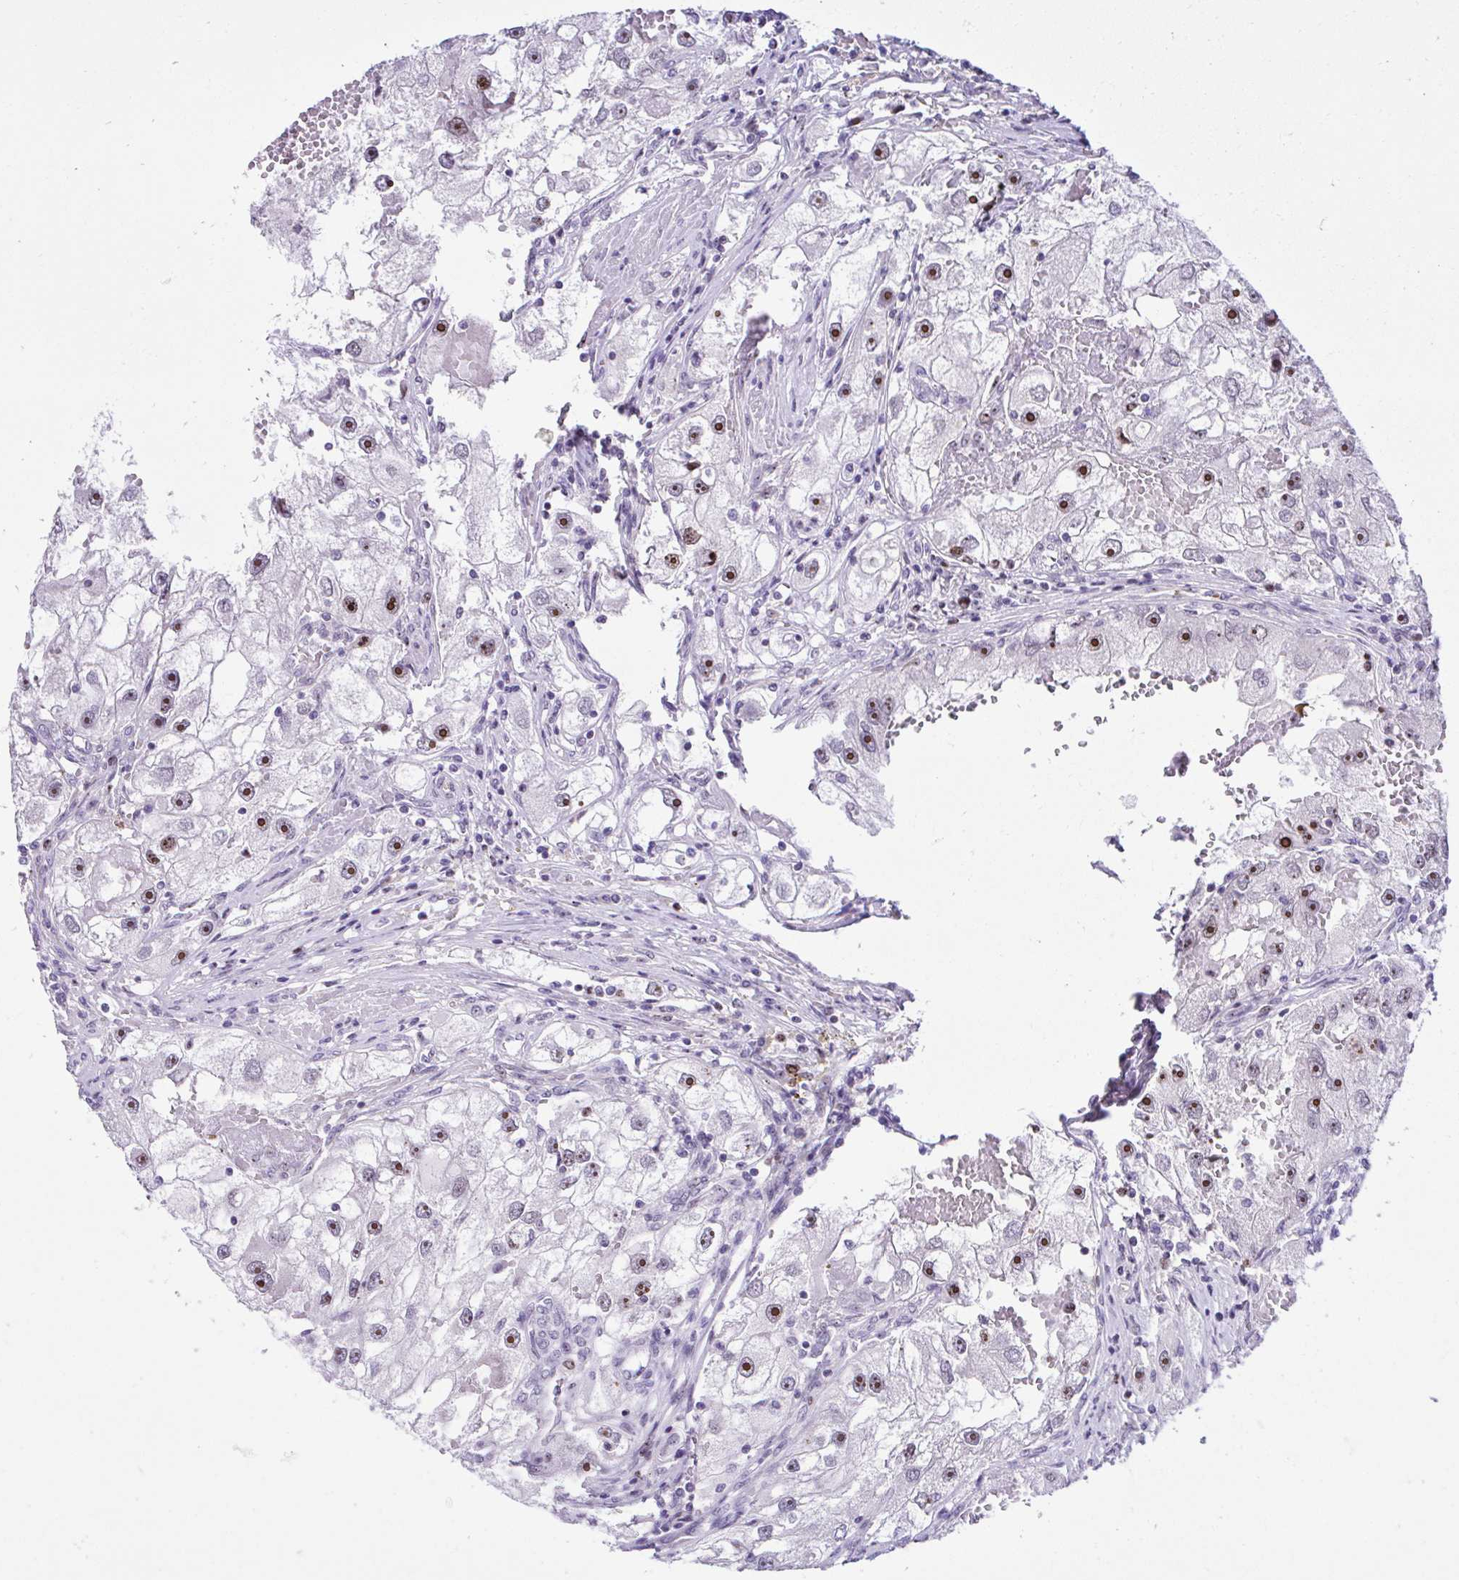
{"staining": {"intensity": "strong", "quantity": ">75%", "location": "nuclear"}, "tissue": "renal cancer", "cell_type": "Tumor cells", "image_type": "cancer", "snomed": [{"axis": "morphology", "description": "Adenocarcinoma, NOS"}, {"axis": "topography", "description": "Kidney"}], "caption": "An IHC photomicrograph of tumor tissue is shown. Protein staining in brown labels strong nuclear positivity in renal cancer within tumor cells.", "gene": "CEP72", "patient": {"sex": "male", "age": 63}}